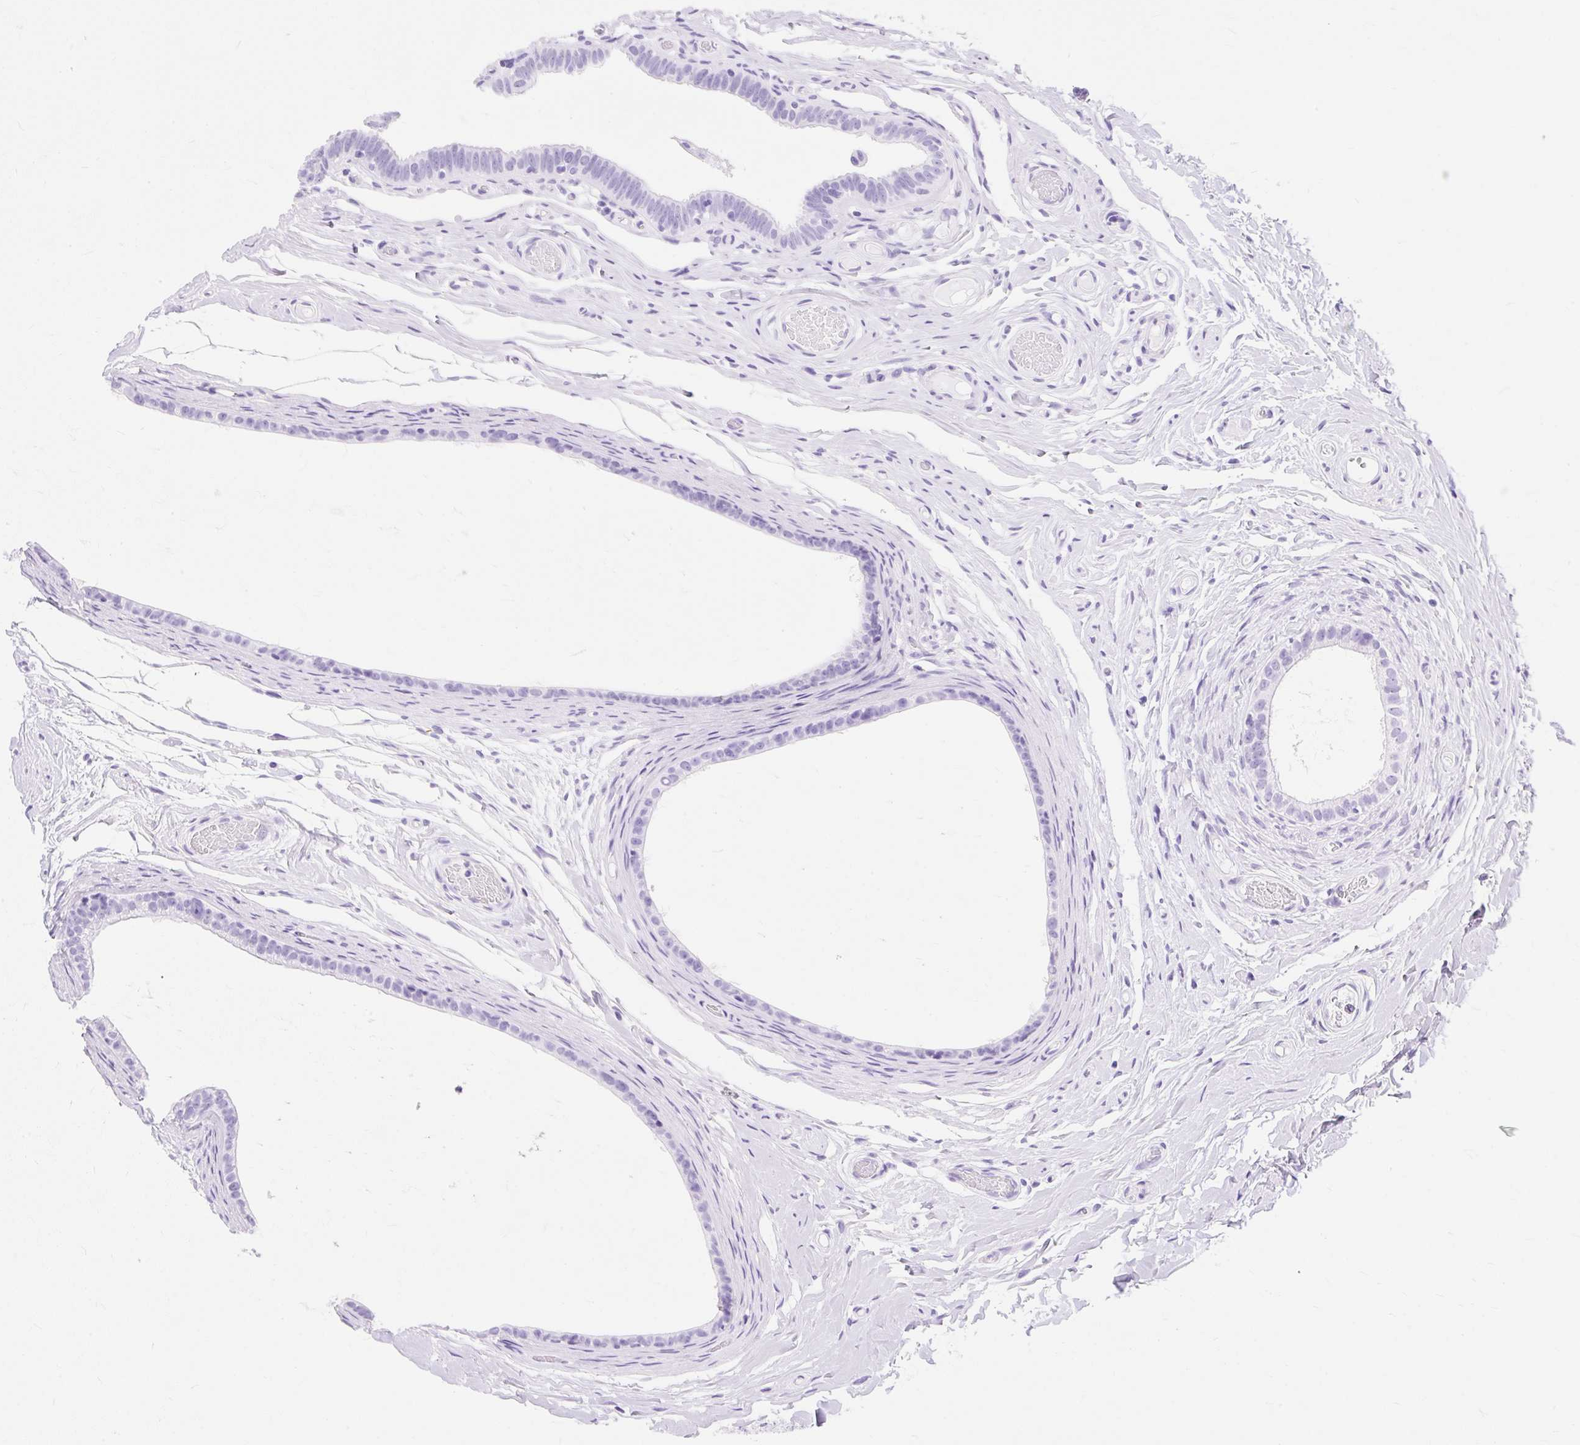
{"staining": {"intensity": "negative", "quantity": "none", "location": "none"}, "tissue": "epididymis", "cell_type": "Glandular cells", "image_type": "normal", "snomed": [{"axis": "morphology", "description": "Normal tissue, NOS"}, {"axis": "morphology", "description": "Carcinoma, Embryonal, NOS"}, {"axis": "topography", "description": "Testis"}, {"axis": "topography", "description": "Epididymis"}], "caption": "This is an immunohistochemistry (IHC) photomicrograph of unremarkable human epididymis. There is no positivity in glandular cells.", "gene": "MBP", "patient": {"sex": "male", "age": 36}}